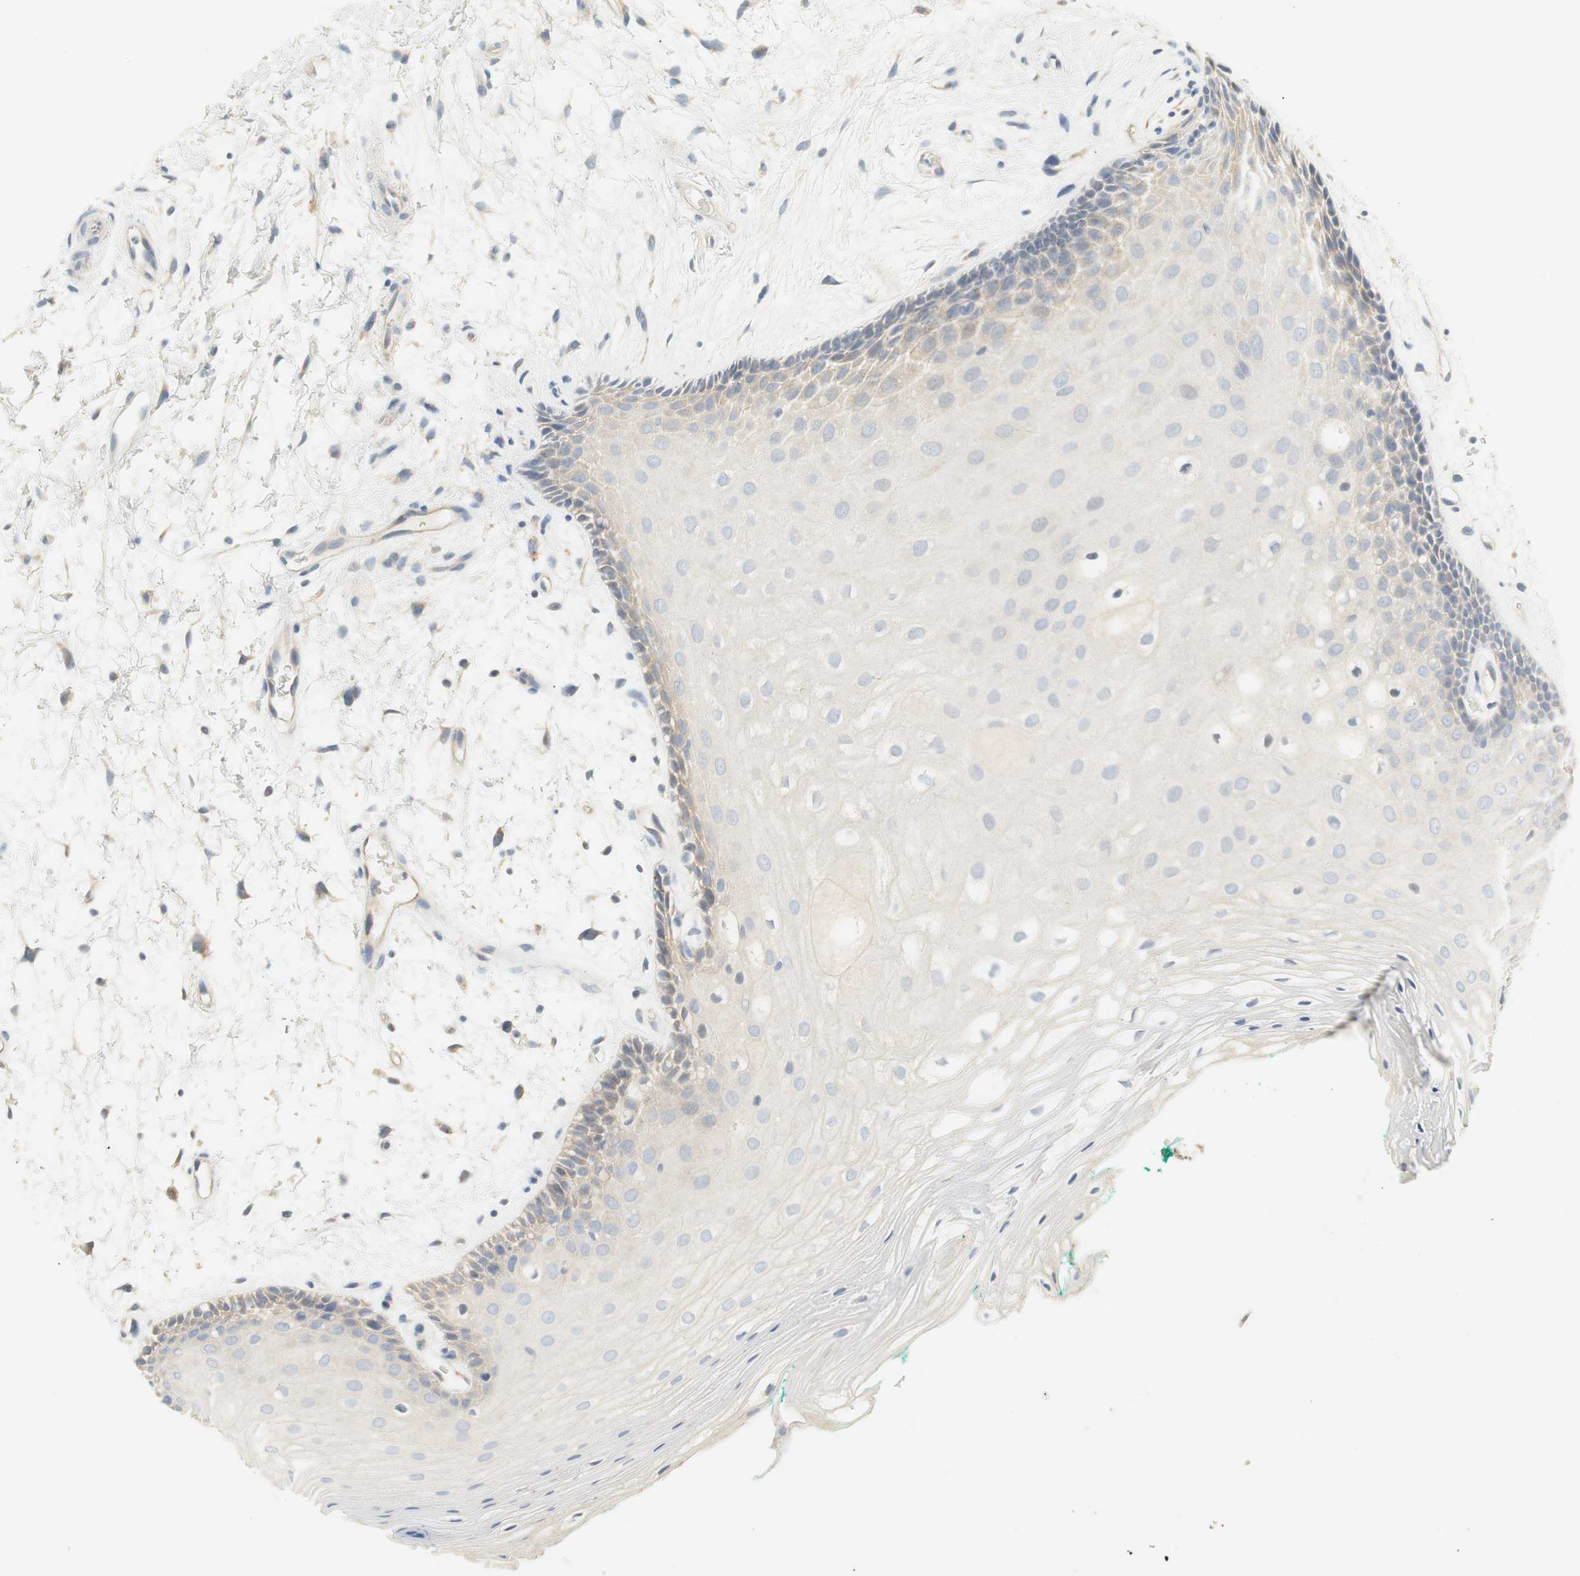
{"staining": {"intensity": "negative", "quantity": "none", "location": "none"}, "tissue": "oral mucosa", "cell_type": "Squamous epithelial cells", "image_type": "normal", "snomed": [{"axis": "morphology", "description": "Normal tissue, NOS"}, {"axis": "topography", "description": "Skeletal muscle"}, {"axis": "topography", "description": "Oral tissue"}, {"axis": "topography", "description": "Peripheral nerve tissue"}], "caption": "DAB immunohistochemical staining of normal human oral mucosa exhibits no significant positivity in squamous epithelial cells. (Brightfield microscopy of DAB (3,3'-diaminobenzidine) IHC at high magnification).", "gene": "CCM2L", "patient": {"sex": "female", "age": 84}}